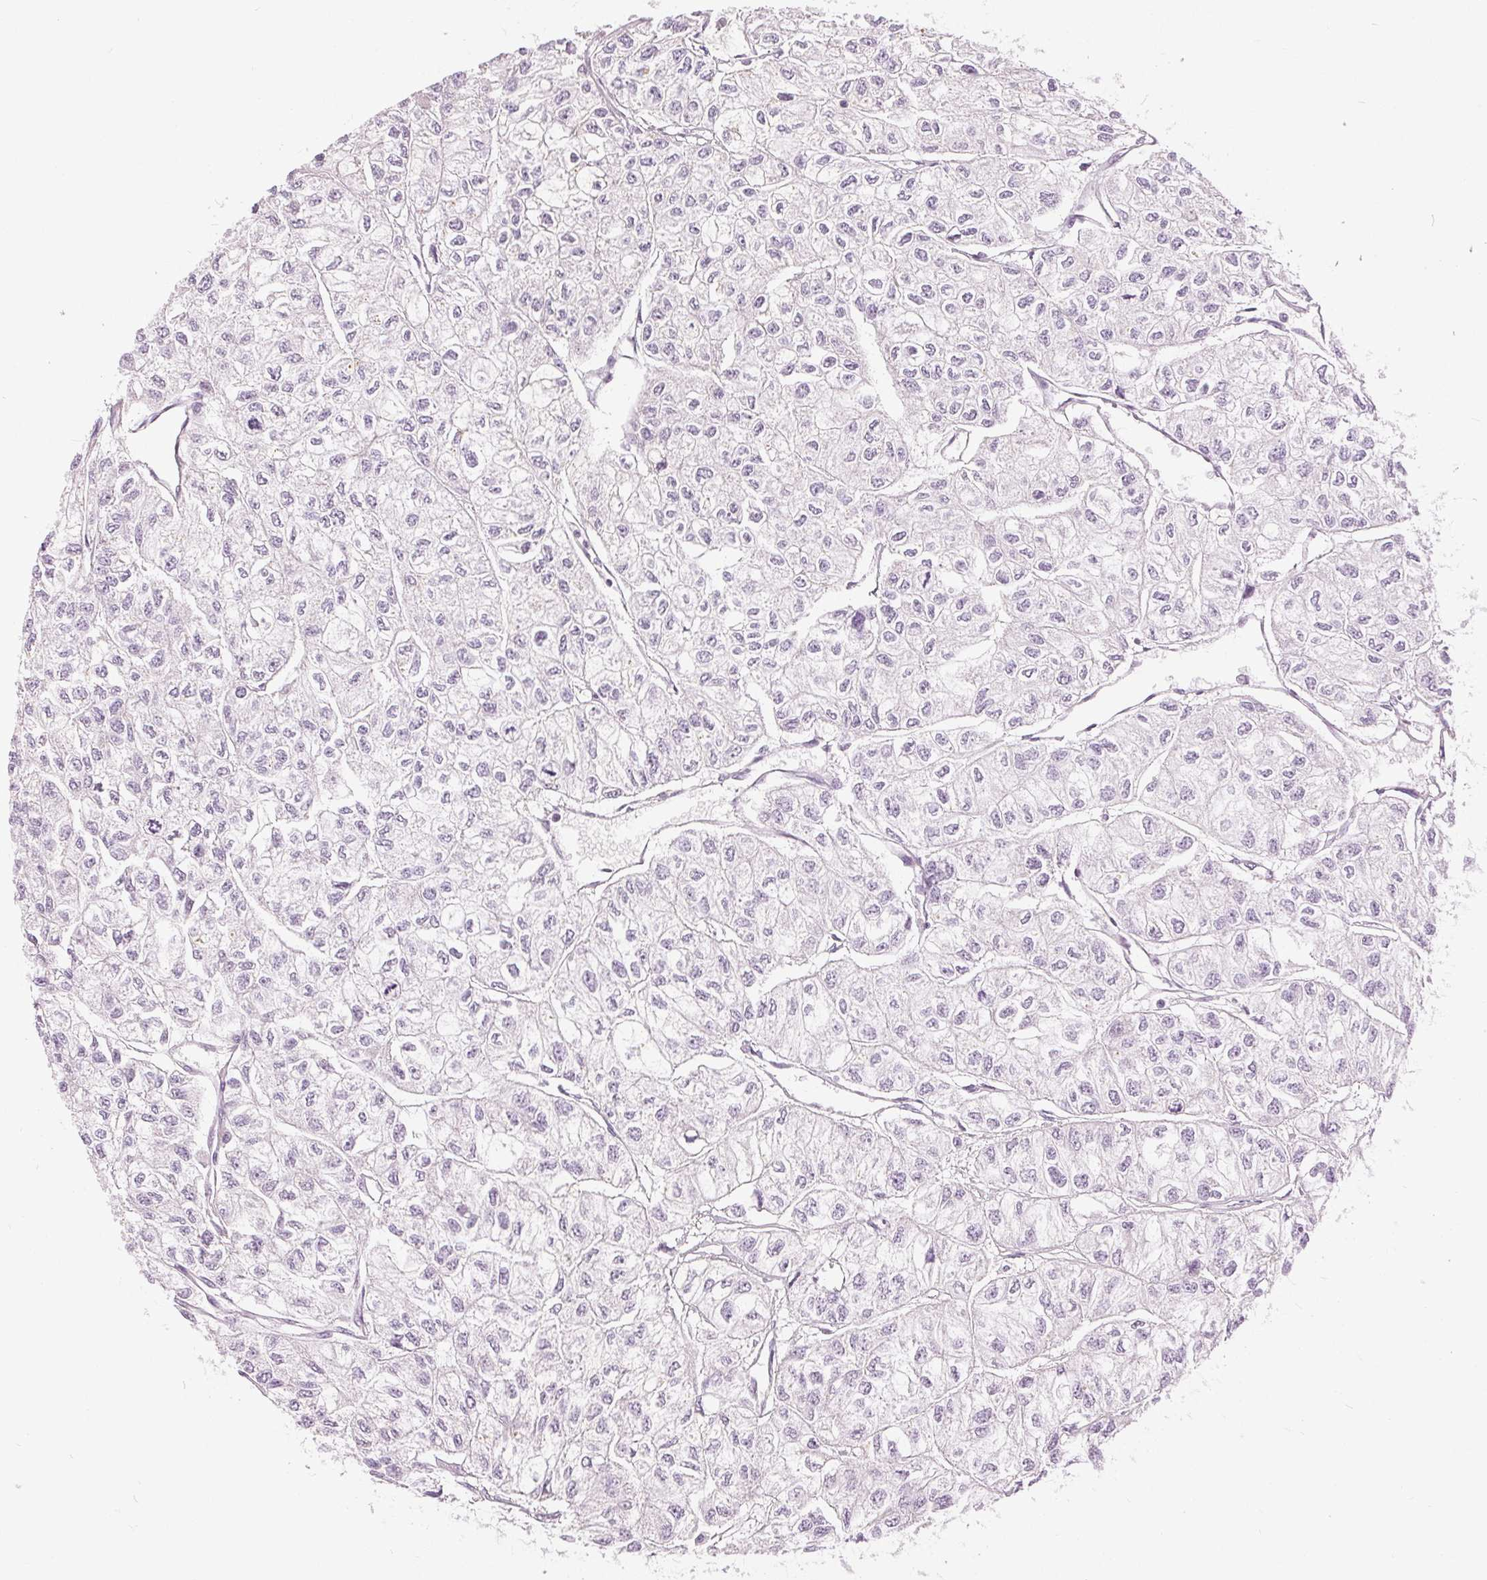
{"staining": {"intensity": "negative", "quantity": "none", "location": "none"}, "tissue": "renal cancer", "cell_type": "Tumor cells", "image_type": "cancer", "snomed": [{"axis": "morphology", "description": "Adenocarcinoma, NOS"}, {"axis": "topography", "description": "Kidney"}], "caption": "High power microscopy photomicrograph of an IHC histopathology image of renal cancer (adenocarcinoma), revealing no significant positivity in tumor cells.", "gene": "DSG3", "patient": {"sex": "male", "age": 56}}